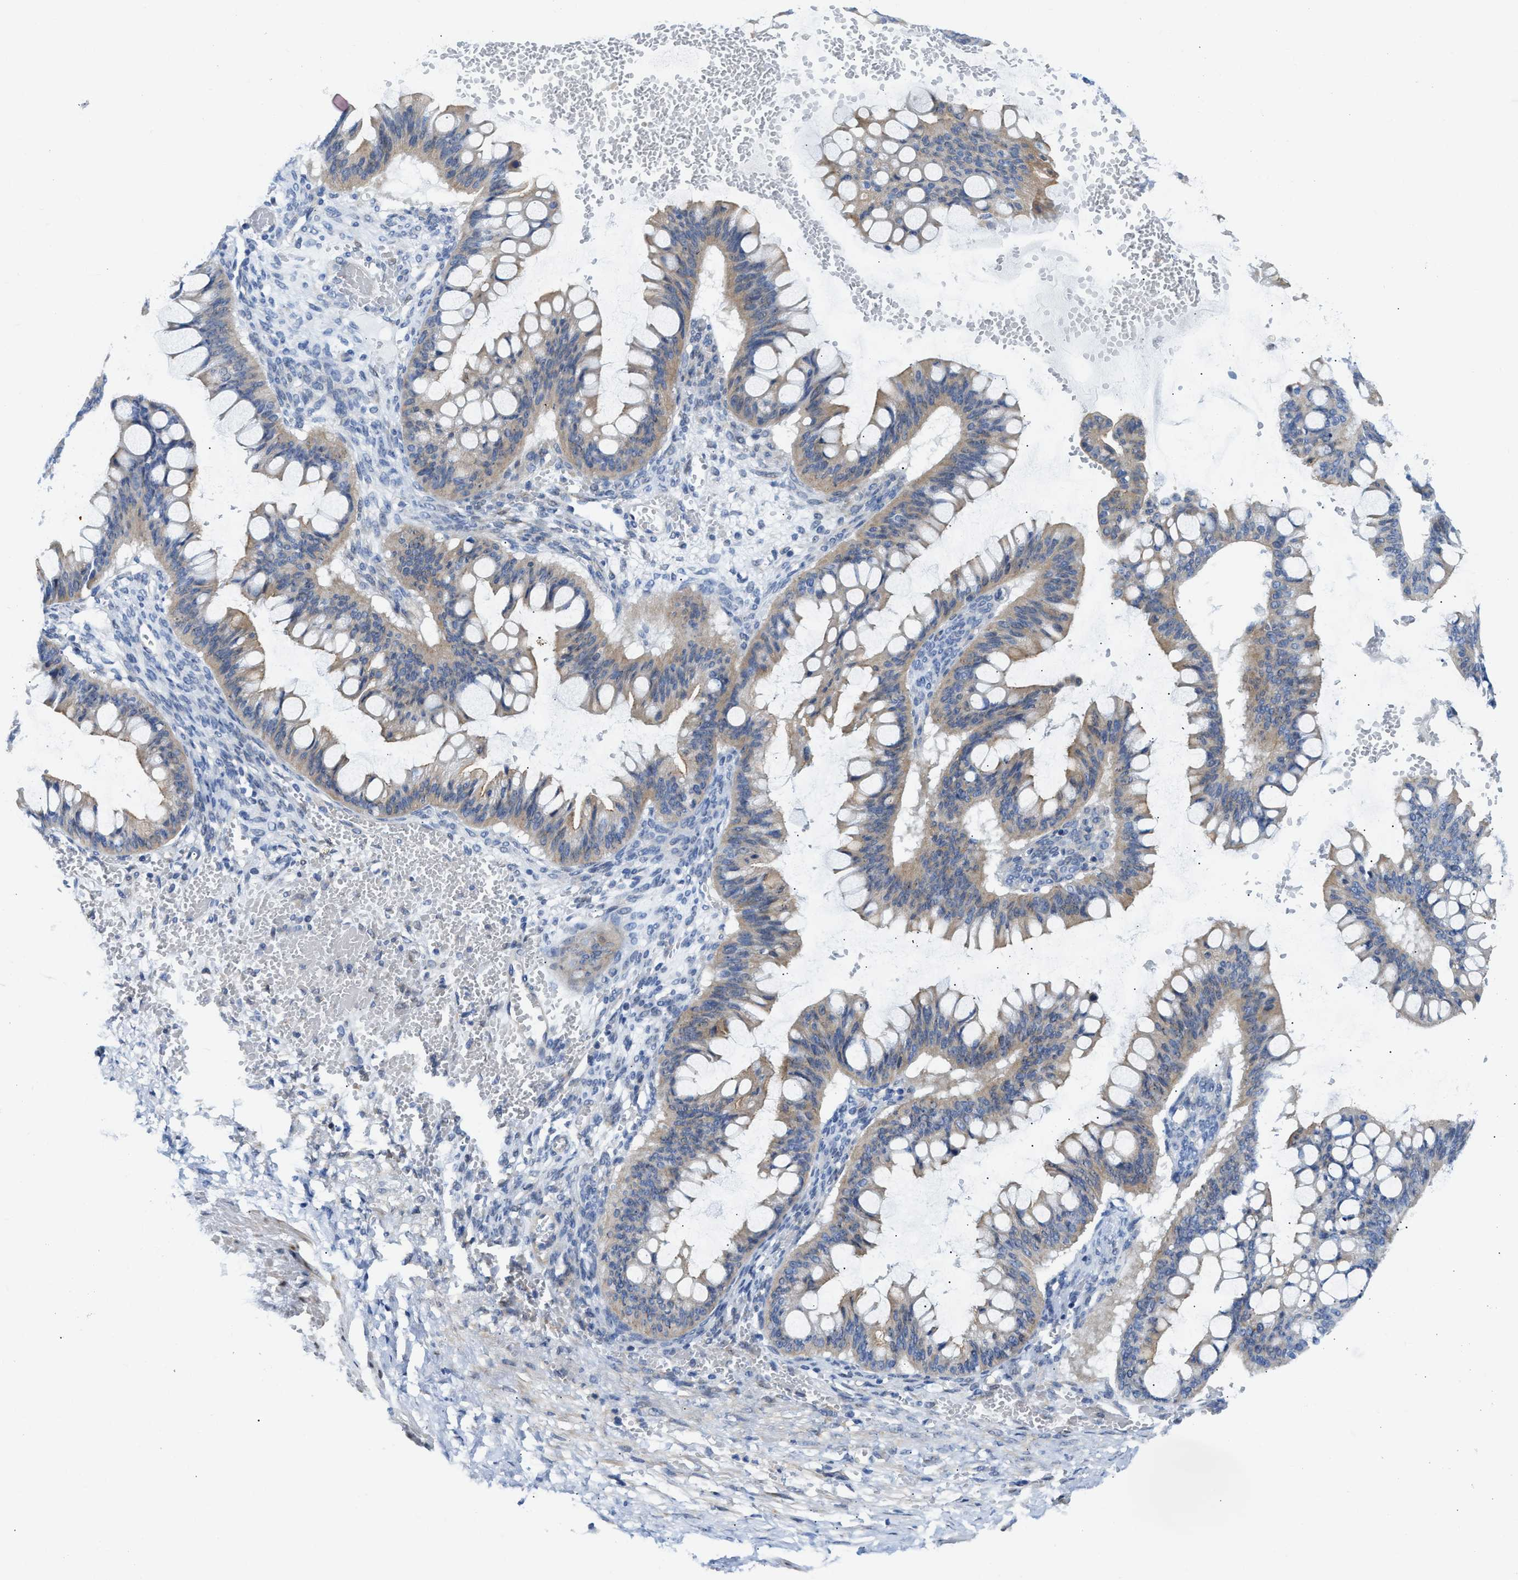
{"staining": {"intensity": "weak", "quantity": ">75%", "location": "cytoplasmic/membranous"}, "tissue": "ovarian cancer", "cell_type": "Tumor cells", "image_type": "cancer", "snomed": [{"axis": "morphology", "description": "Cystadenocarcinoma, mucinous, NOS"}, {"axis": "topography", "description": "Ovary"}], "caption": "Ovarian mucinous cystadenocarcinoma stained with DAB (3,3'-diaminobenzidine) immunohistochemistry reveals low levels of weak cytoplasmic/membranous positivity in about >75% of tumor cells.", "gene": "FHL1", "patient": {"sex": "female", "age": 73}}